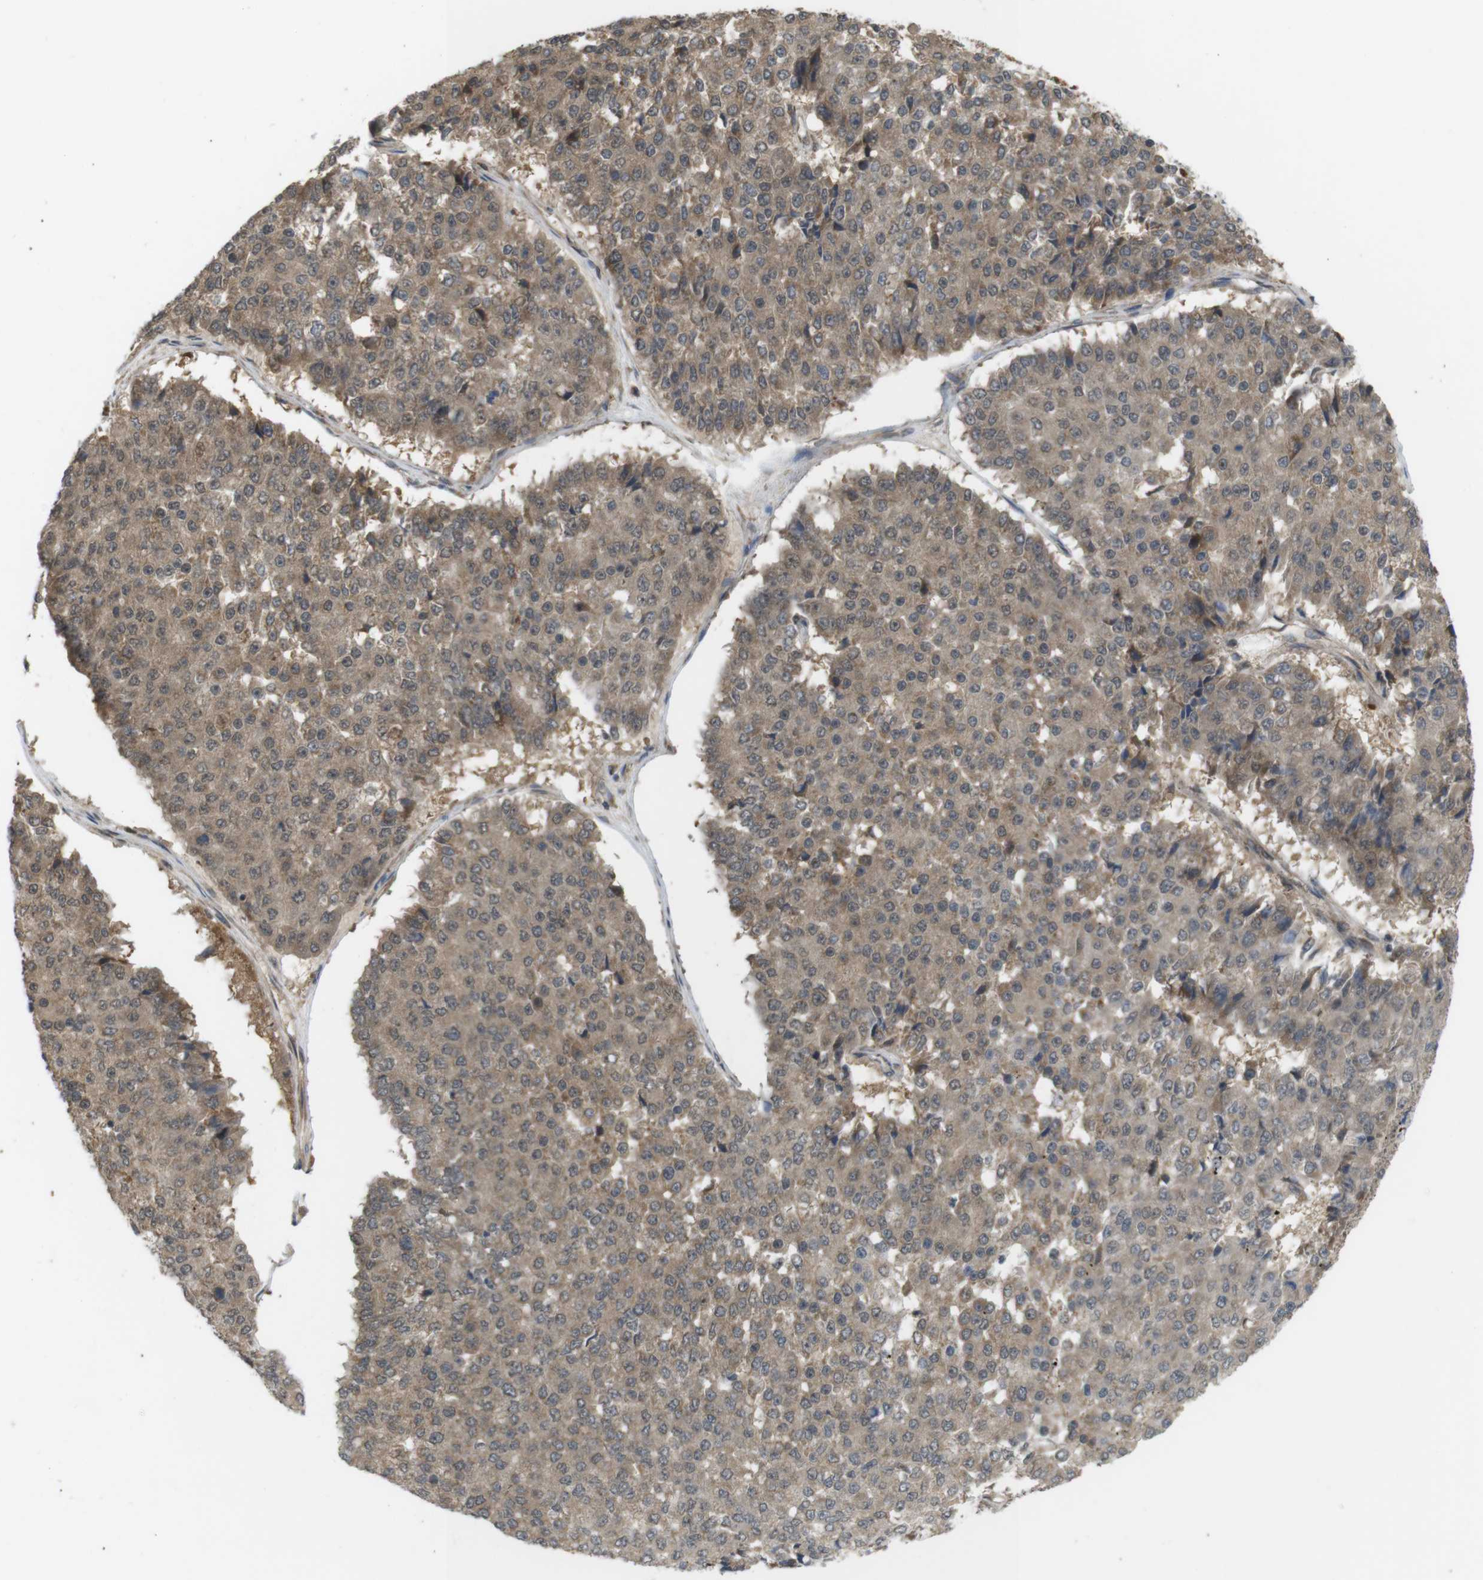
{"staining": {"intensity": "moderate", "quantity": ">75%", "location": "cytoplasmic/membranous"}, "tissue": "pancreatic cancer", "cell_type": "Tumor cells", "image_type": "cancer", "snomed": [{"axis": "morphology", "description": "Adenocarcinoma, NOS"}, {"axis": "topography", "description": "Pancreas"}], "caption": "IHC (DAB) staining of human pancreatic cancer displays moderate cytoplasmic/membranous protein staining in about >75% of tumor cells.", "gene": "RNF130", "patient": {"sex": "male", "age": 50}}